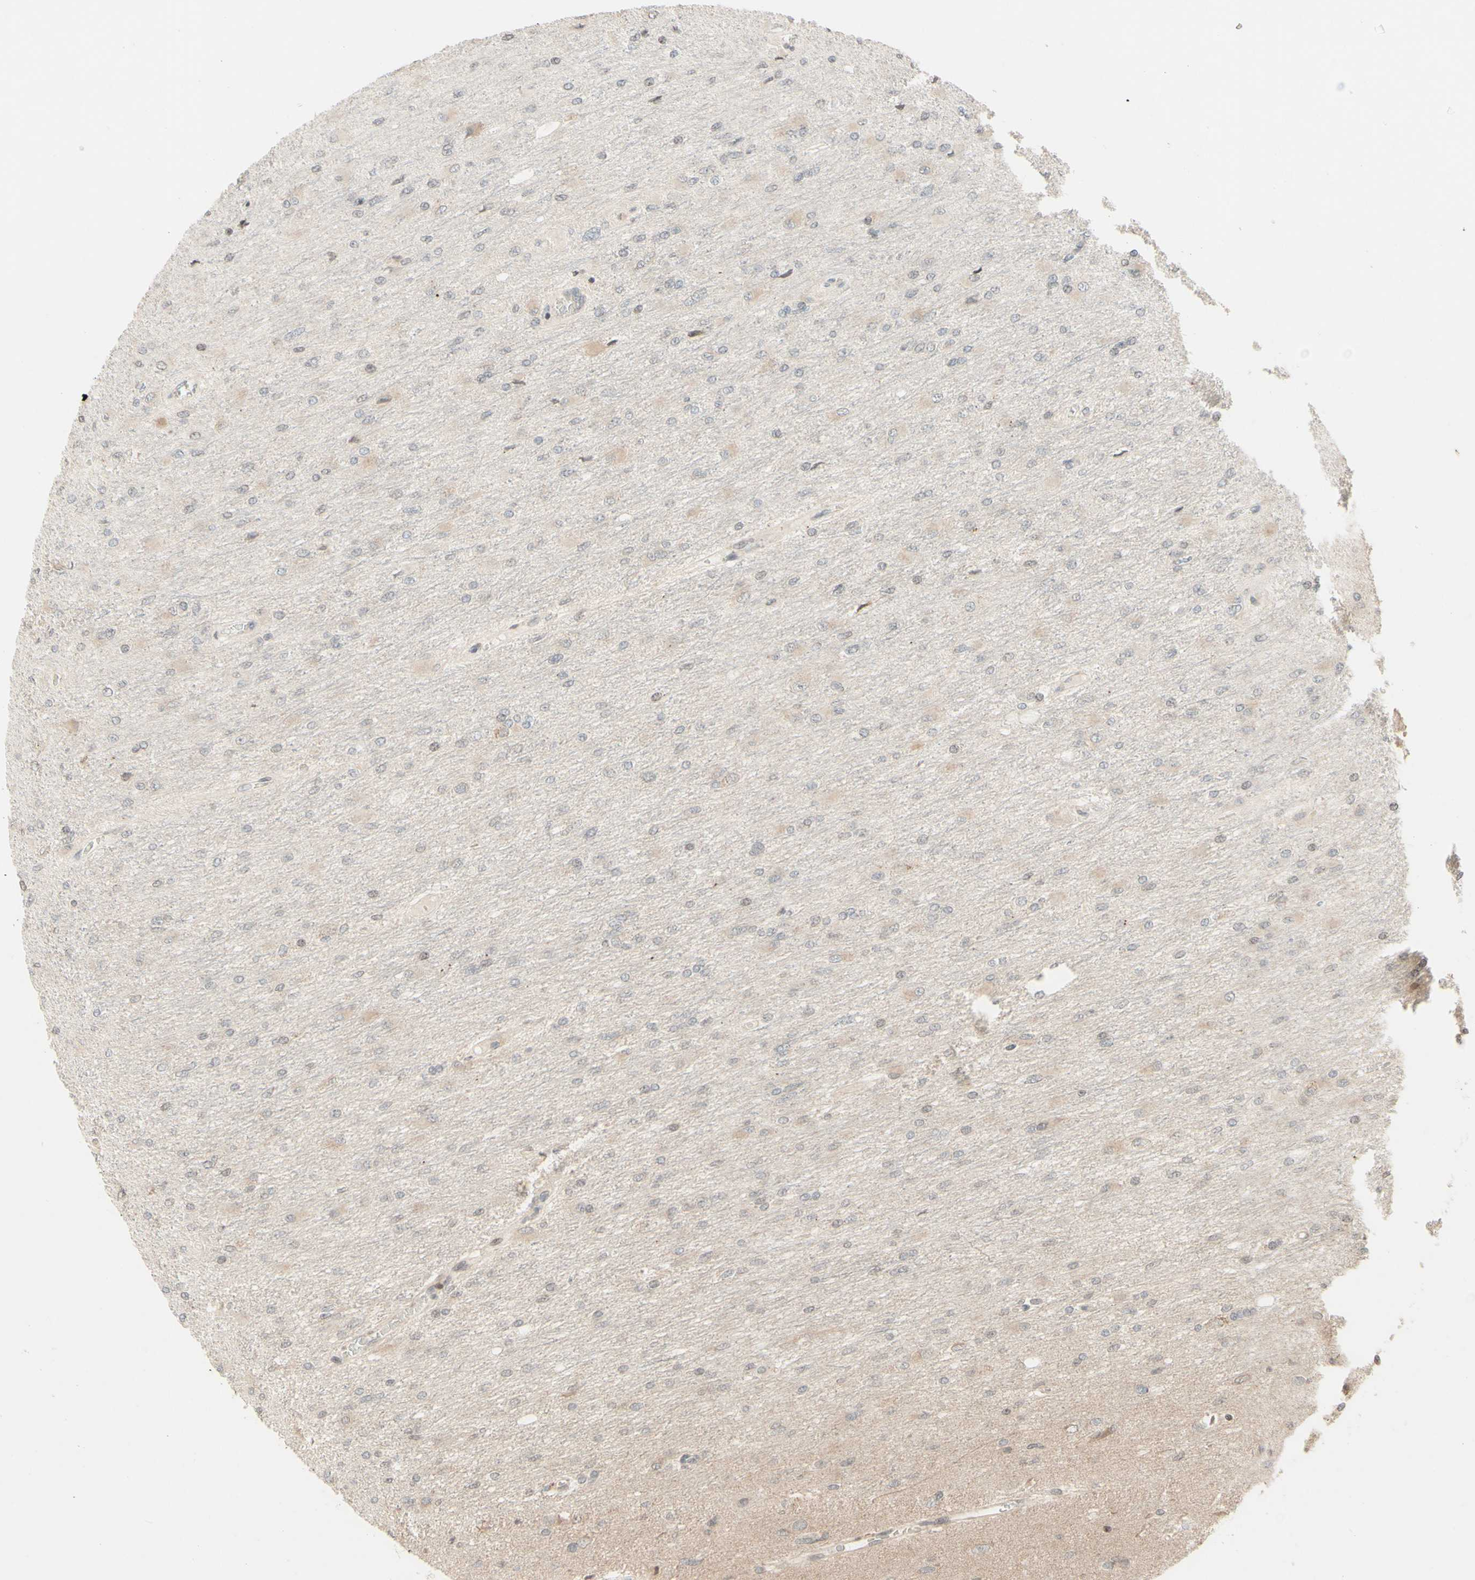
{"staining": {"intensity": "negative", "quantity": "none", "location": "none"}, "tissue": "glioma", "cell_type": "Tumor cells", "image_type": "cancer", "snomed": [{"axis": "morphology", "description": "Glioma, malignant, High grade"}, {"axis": "topography", "description": "Cerebral cortex"}], "caption": "Immunohistochemistry (IHC) image of neoplastic tissue: malignant high-grade glioma stained with DAB (3,3'-diaminobenzidine) reveals no significant protein expression in tumor cells.", "gene": "ZW10", "patient": {"sex": "female", "age": 36}}